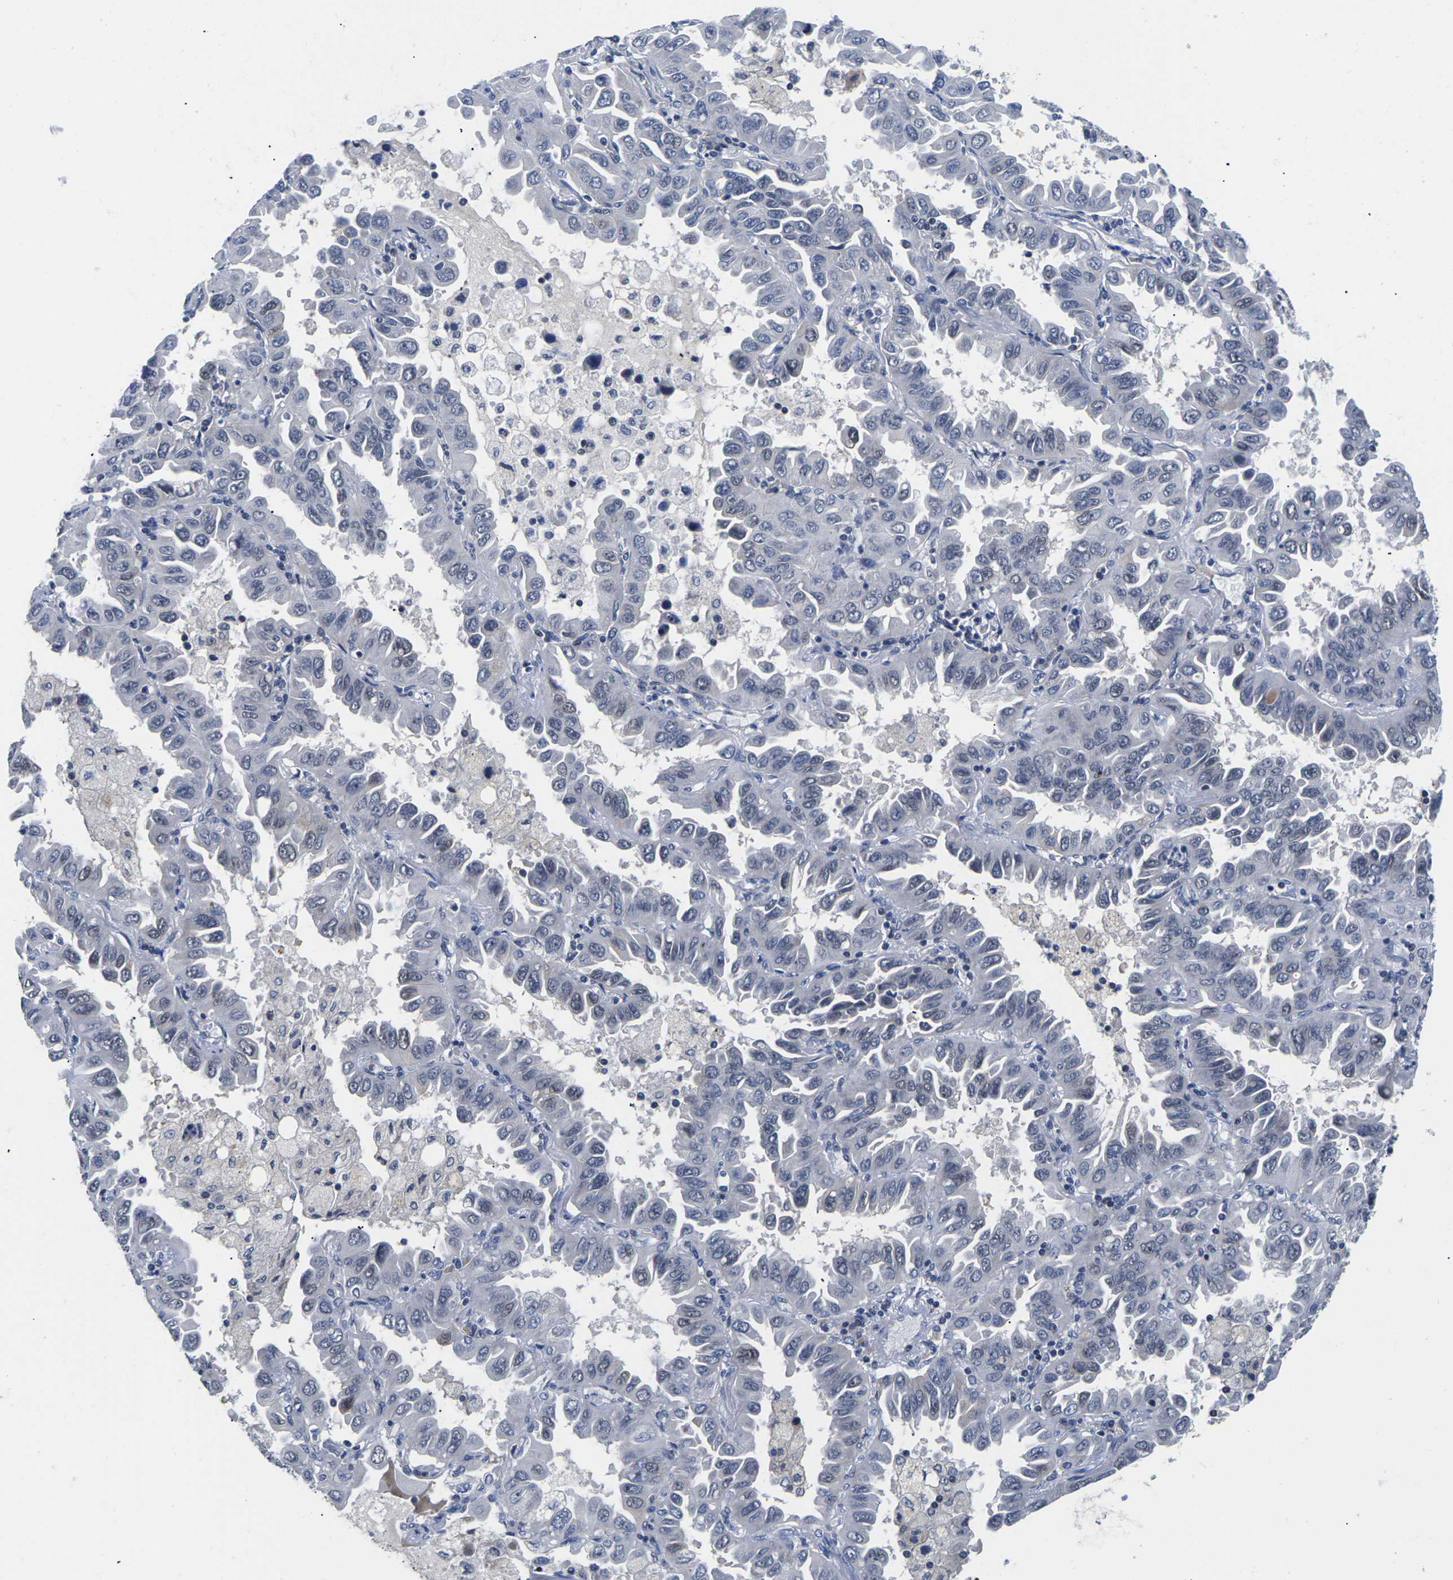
{"staining": {"intensity": "negative", "quantity": "none", "location": "none"}, "tissue": "lung cancer", "cell_type": "Tumor cells", "image_type": "cancer", "snomed": [{"axis": "morphology", "description": "Adenocarcinoma, NOS"}, {"axis": "topography", "description": "Lung"}], "caption": "Histopathology image shows no significant protein staining in tumor cells of lung adenocarcinoma.", "gene": "ST6GAL2", "patient": {"sex": "male", "age": 64}}